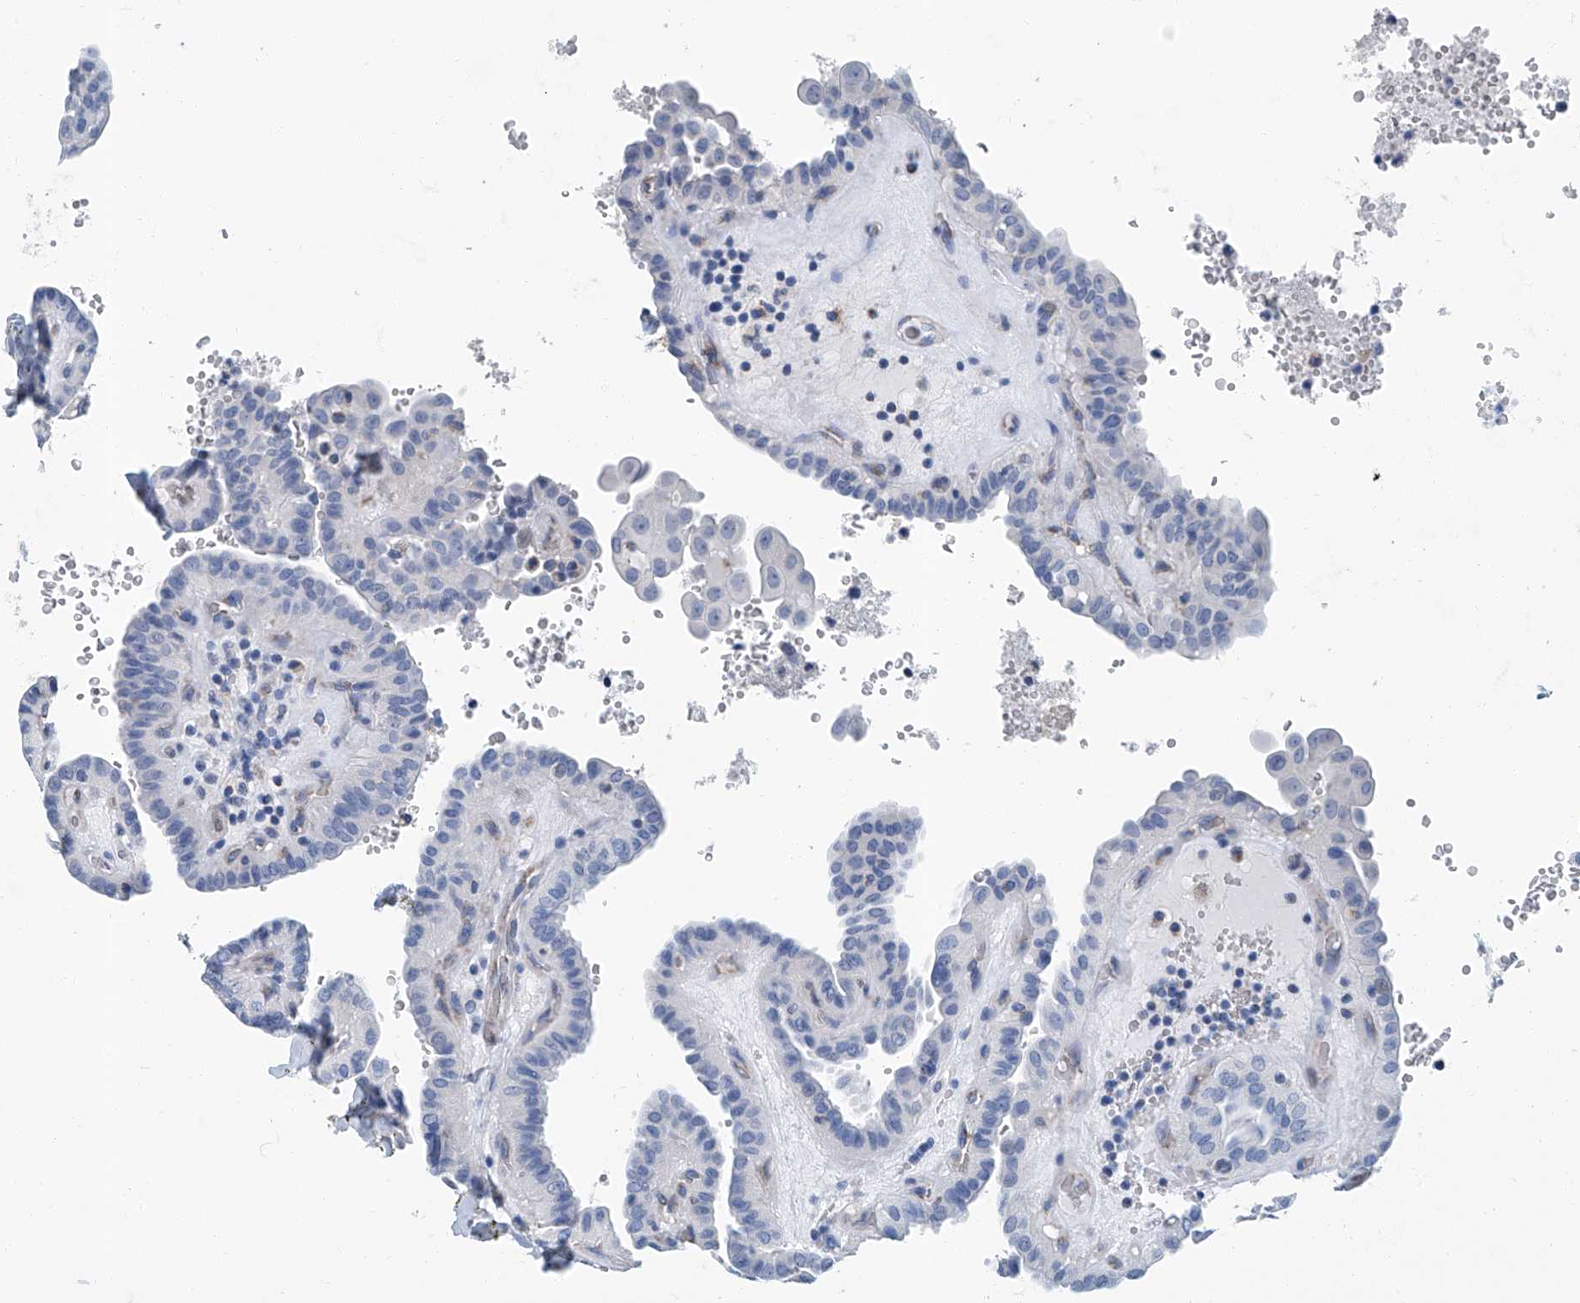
{"staining": {"intensity": "negative", "quantity": "none", "location": "none"}, "tissue": "thyroid cancer", "cell_type": "Tumor cells", "image_type": "cancer", "snomed": [{"axis": "morphology", "description": "Papillary adenocarcinoma, NOS"}, {"axis": "topography", "description": "Thyroid gland"}], "caption": "Immunohistochemistry histopathology image of neoplastic tissue: human papillary adenocarcinoma (thyroid) stained with DAB (3,3'-diaminobenzidine) demonstrates no significant protein expression in tumor cells. The staining was performed using DAB to visualize the protein expression in brown, while the nuclei were stained in blue with hematoxylin (Magnification: 20x).", "gene": "MT-ND1", "patient": {"sex": "male", "age": 77}}